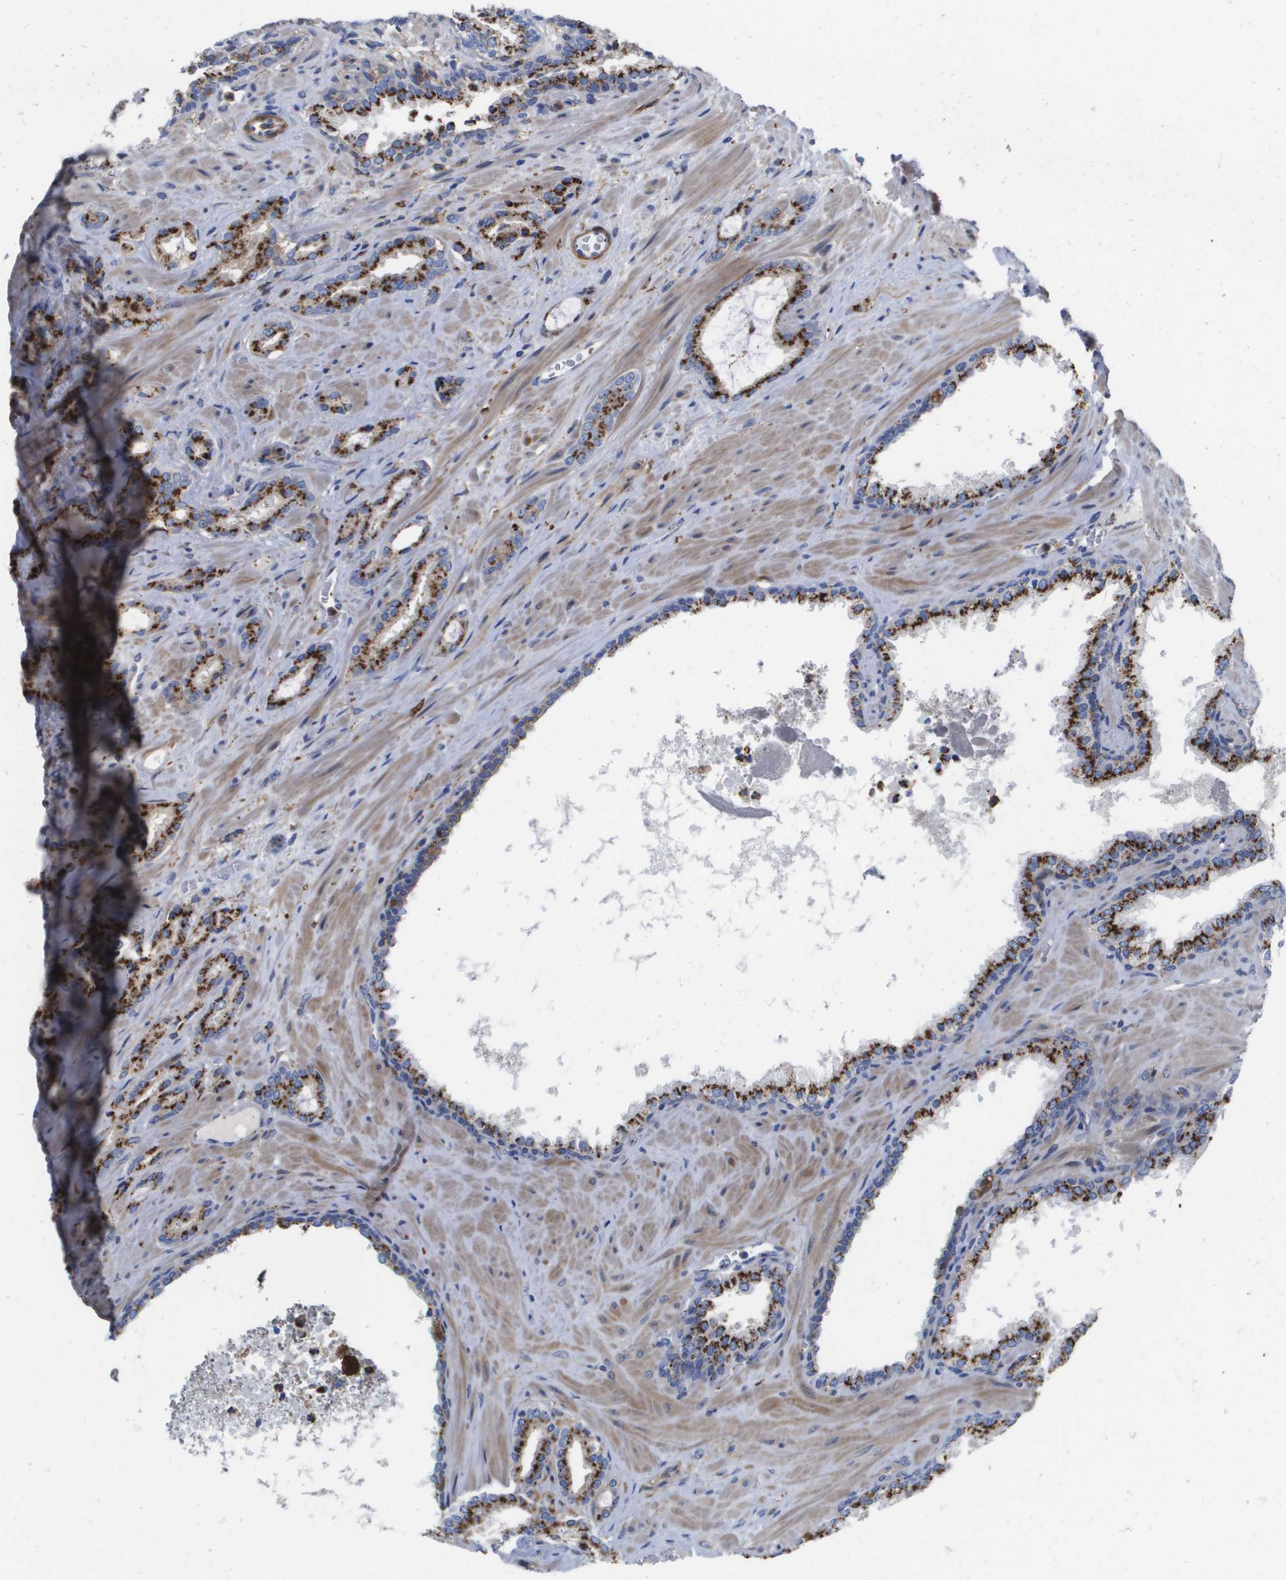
{"staining": {"intensity": "strong", "quantity": ">75%", "location": "cytoplasmic/membranous"}, "tissue": "prostate cancer", "cell_type": "Tumor cells", "image_type": "cancer", "snomed": [{"axis": "morphology", "description": "Adenocarcinoma, High grade"}, {"axis": "topography", "description": "Prostate"}], "caption": "Prostate cancer stained for a protein shows strong cytoplasmic/membranous positivity in tumor cells. The protein is shown in brown color, while the nuclei are stained blue.", "gene": "SLC37A2", "patient": {"sex": "male", "age": 64}}